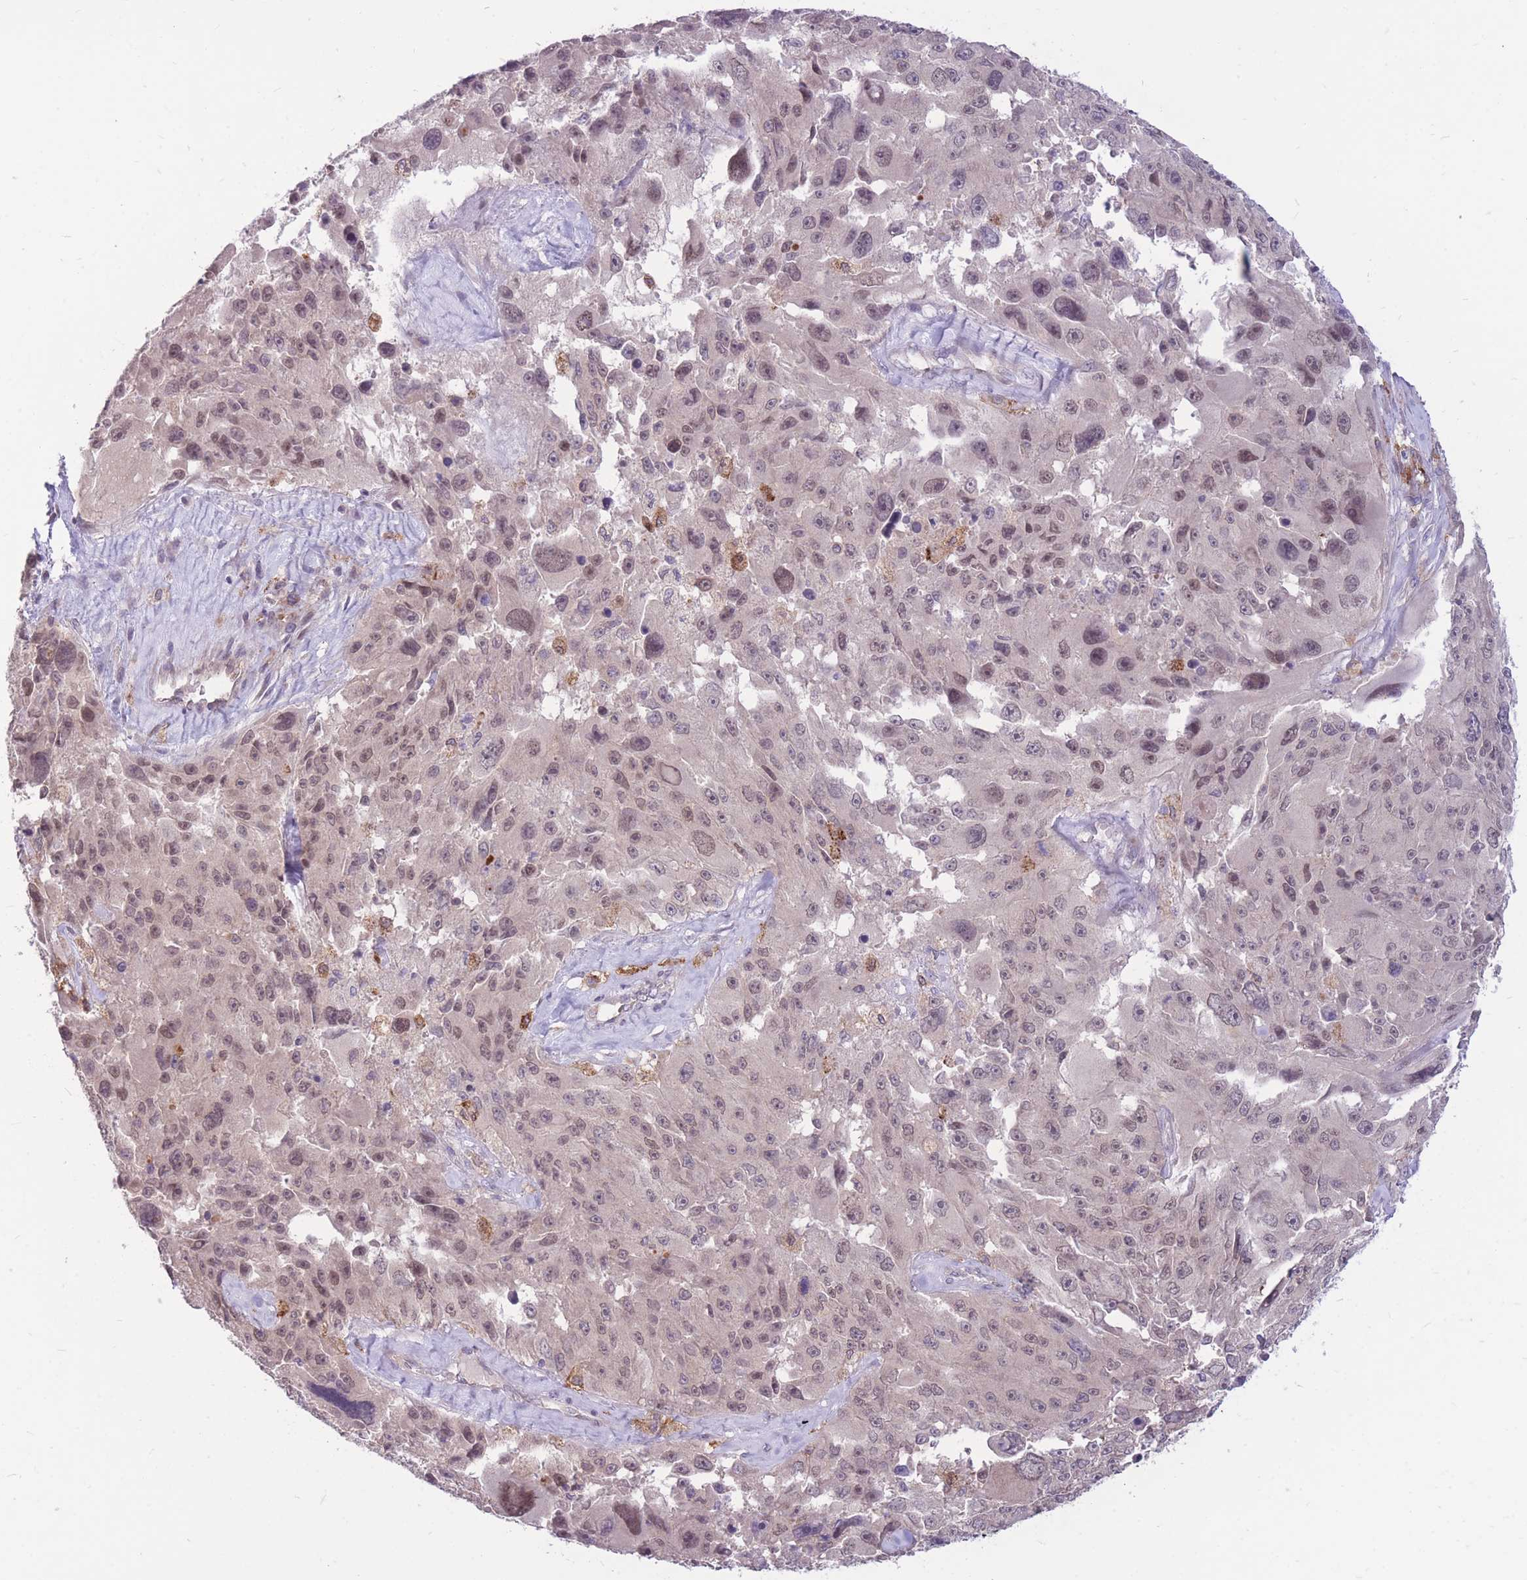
{"staining": {"intensity": "weak", "quantity": "25%-75%", "location": "nuclear"}, "tissue": "melanoma", "cell_type": "Tumor cells", "image_type": "cancer", "snomed": [{"axis": "morphology", "description": "Malignant melanoma, Metastatic site"}, {"axis": "topography", "description": "Lymph node"}], "caption": "Melanoma was stained to show a protein in brown. There is low levels of weak nuclear staining in about 25%-75% of tumor cells.", "gene": "TCF20", "patient": {"sex": "male", "age": 62}}